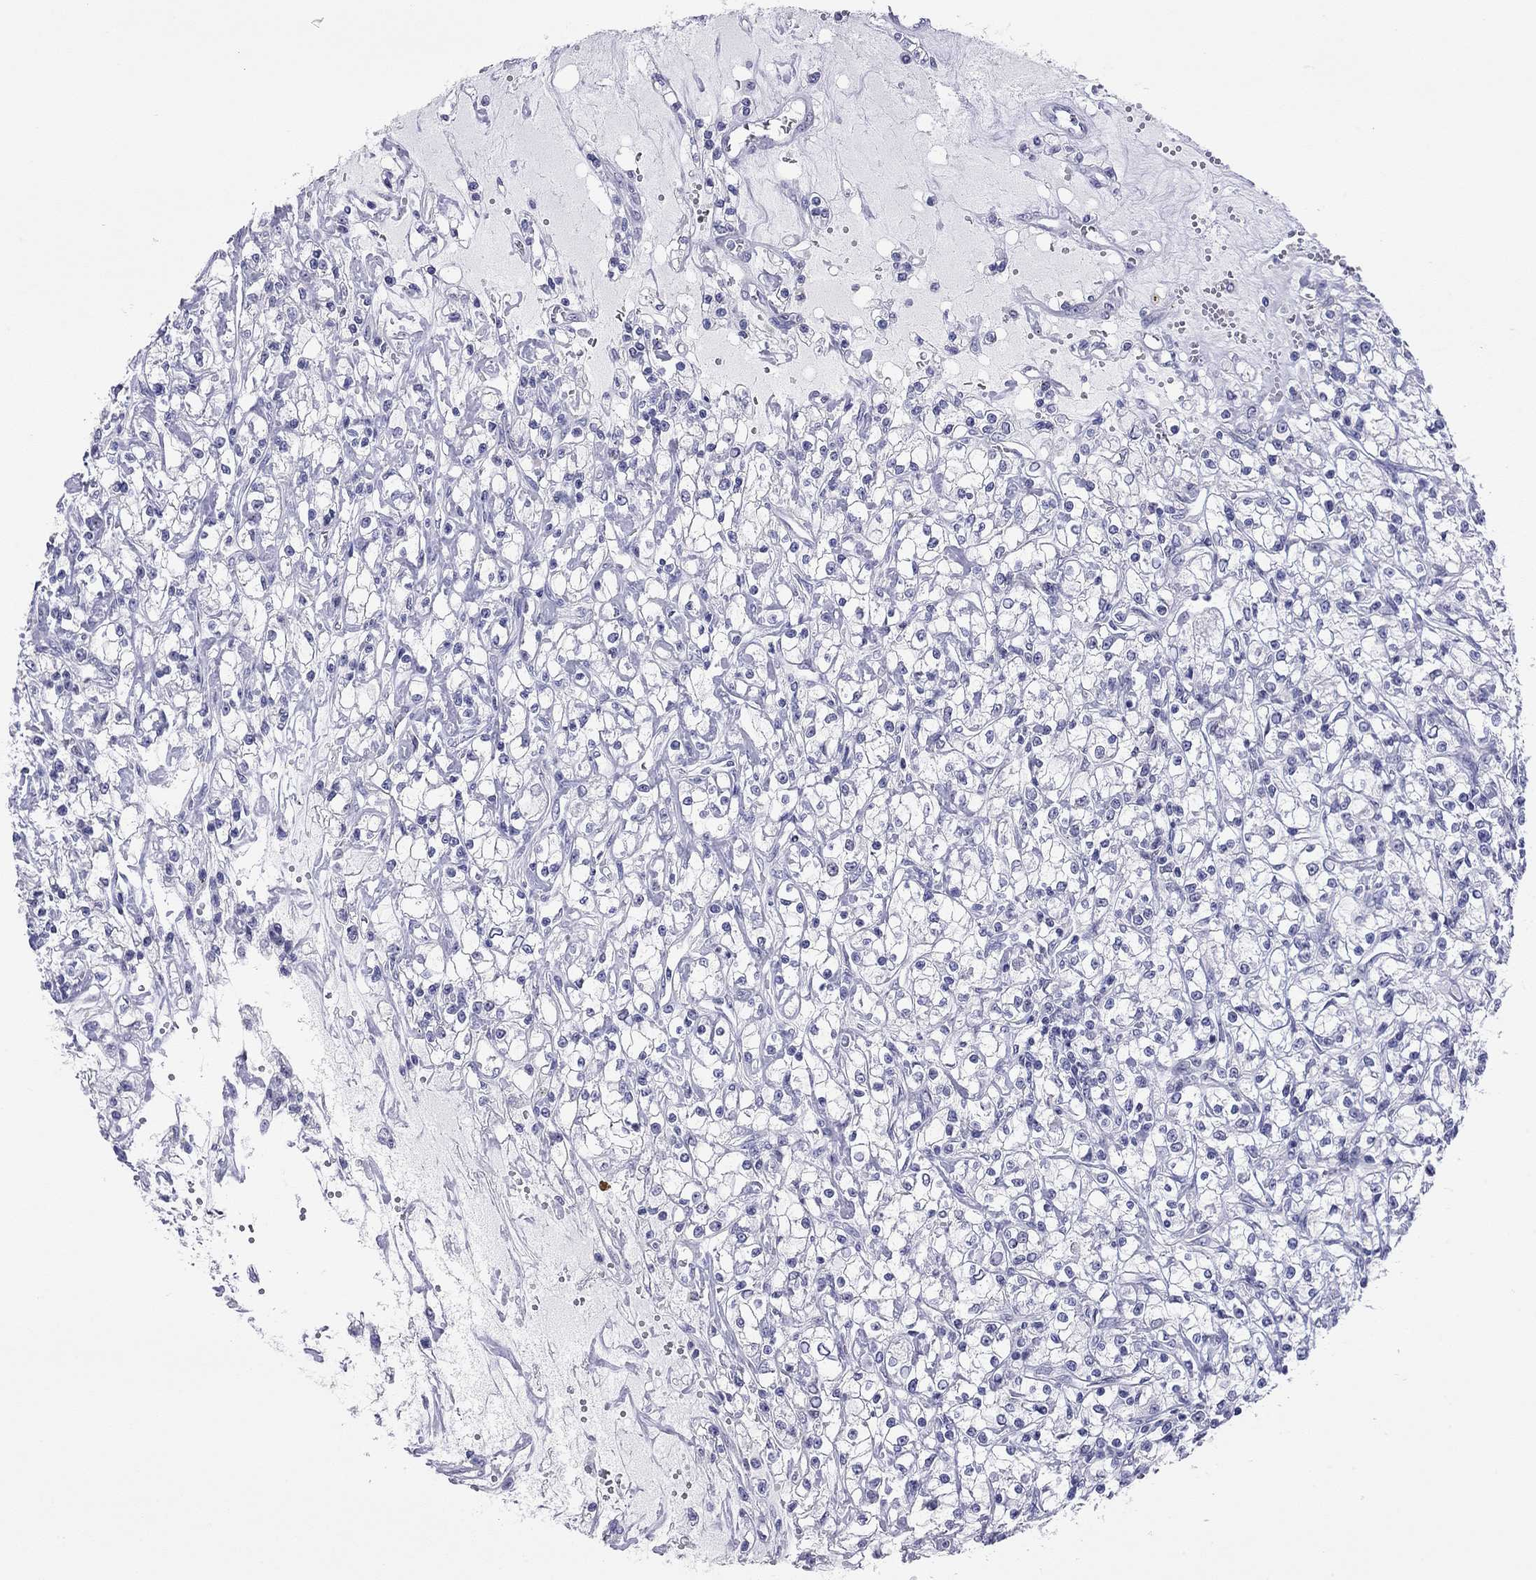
{"staining": {"intensity": "negative", "quantity": "none", "location": "none"}, "tissue": "renal cancer", "cell_type": "Tumor cells", "image_type": "cancer", "snomed": [{"axis": "morphology", "description": "Adenocarcinoma, NOS"}, {"axis": "topography", "description": "Kidney"}], "caption": "DAB (3,3'-diaminobenzidine) immunohistochemical staining of human renal adenocarcinoma demonstrates no significant expression in tumor cells.", "gene": "ARMC12", "patient": {"sex": "female", "age": 59}}